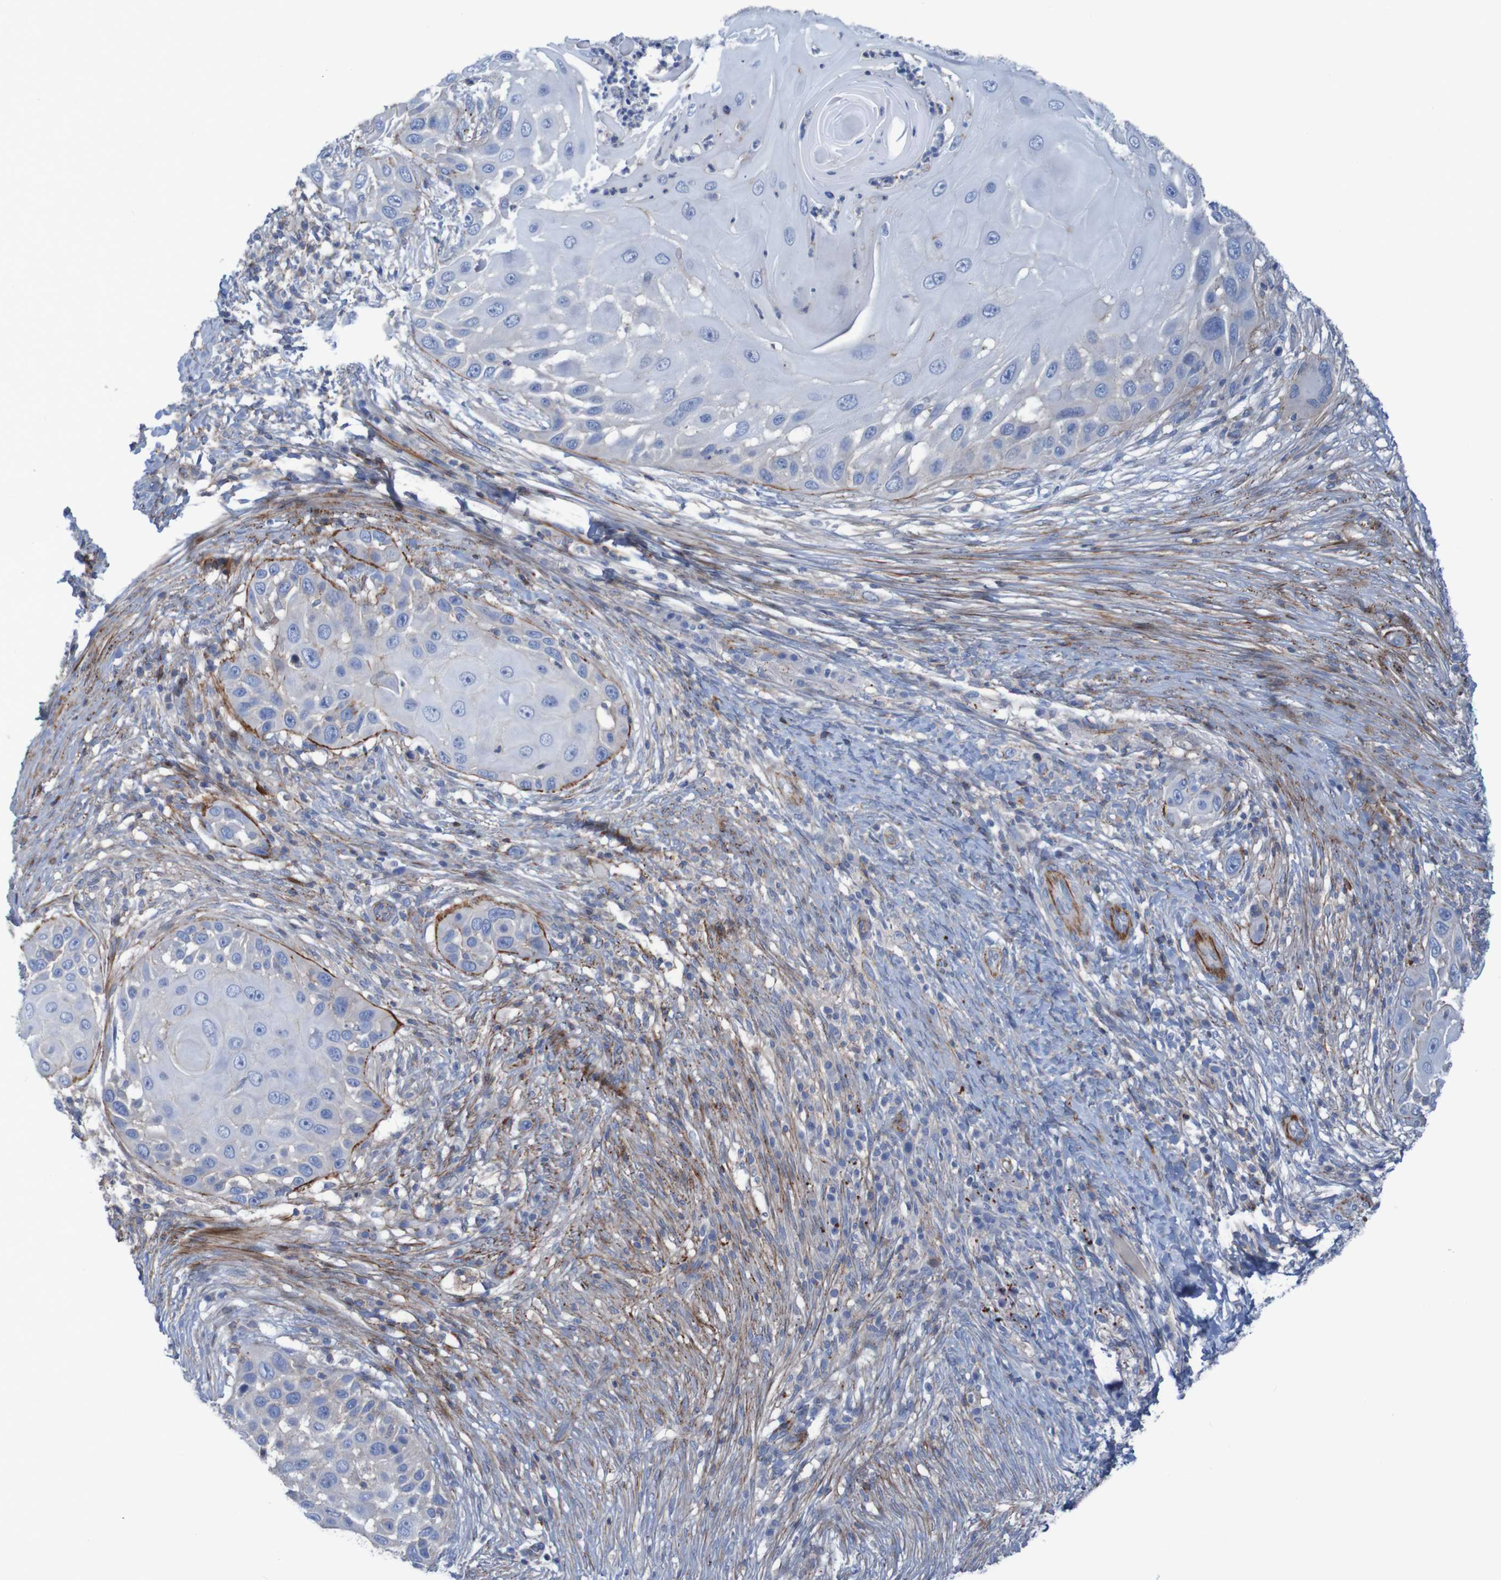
{"staining": {"intensity": "strong", "quantity": "25%-75%", "location": "cytoplasmic/membranous"}, "tissue": "skin cancer", "cell_type": "Tumor cells", "image_type": "cancer", "snomed": [{"axis": "morphology", "description": "Squamous cell carcinoma, NOS"}, {"axis": "topography", "description": "Skin"}], "caption": "Strong cytoplasmic/membranous expression is present in approximately 25%-75% of tumor cells in squamous cell carcinoma (skin).", "gene": "RNF182", "patient": {"sex": "female", "age": 44}}